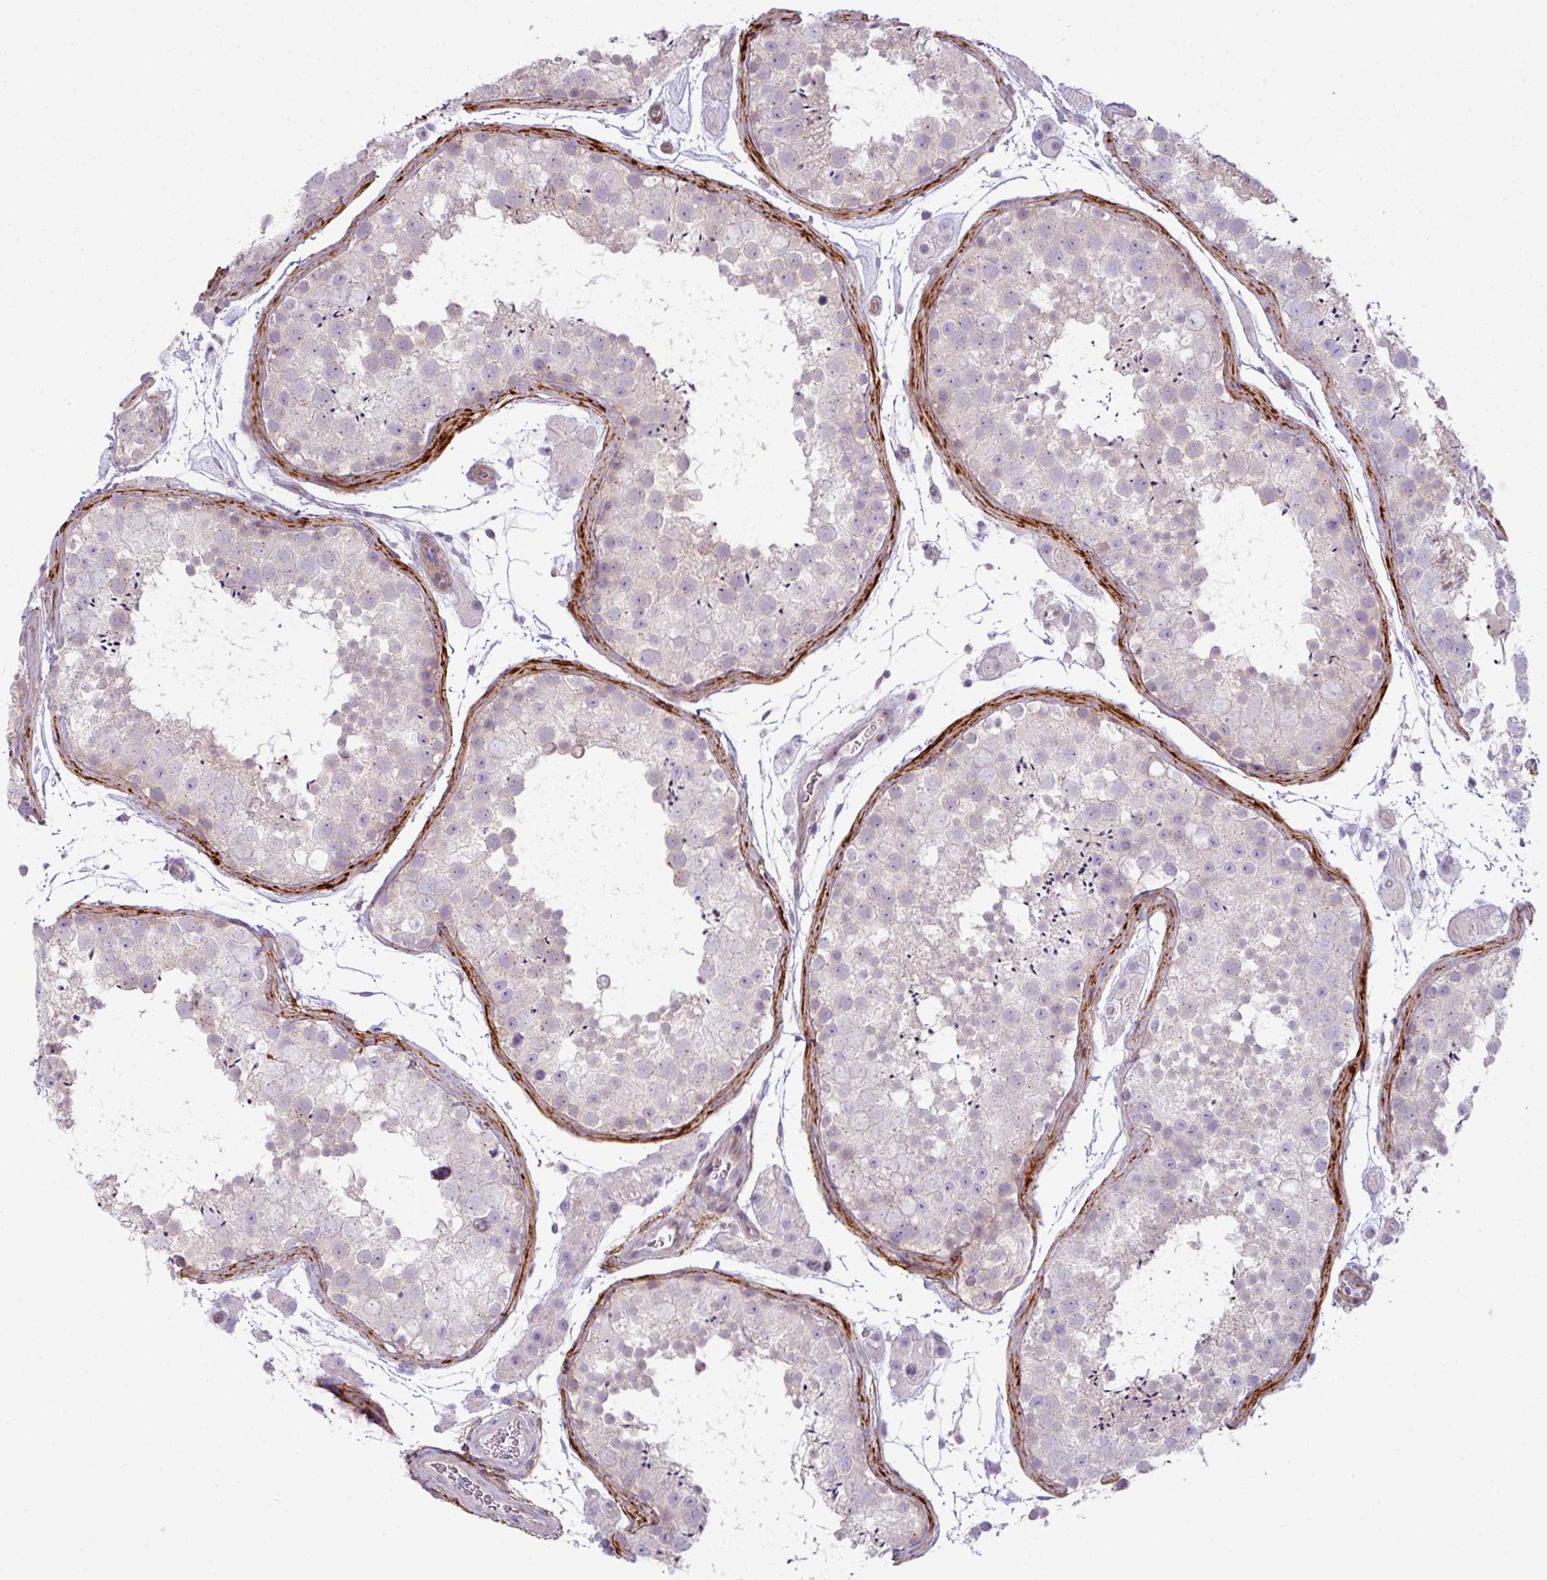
{"staining": {"intensity": "negative", "quantity": "none", "location": "none"}, "tissue": "testis", "cell_type": "Cells in seminiferous ducts", "image_type": "normal", "snomed": [{"axis": "morphology", "description": "Normal tissue, NOS"}, {"axis": "topography", "description": "Testis"}], "caption": "Testis stained for a protein using immunohistochemistry (IHC) reveals no staining cells in seminiferous ducts.", "gene": "COL8A1", "patient": {"sex": "male", "age": 41}}